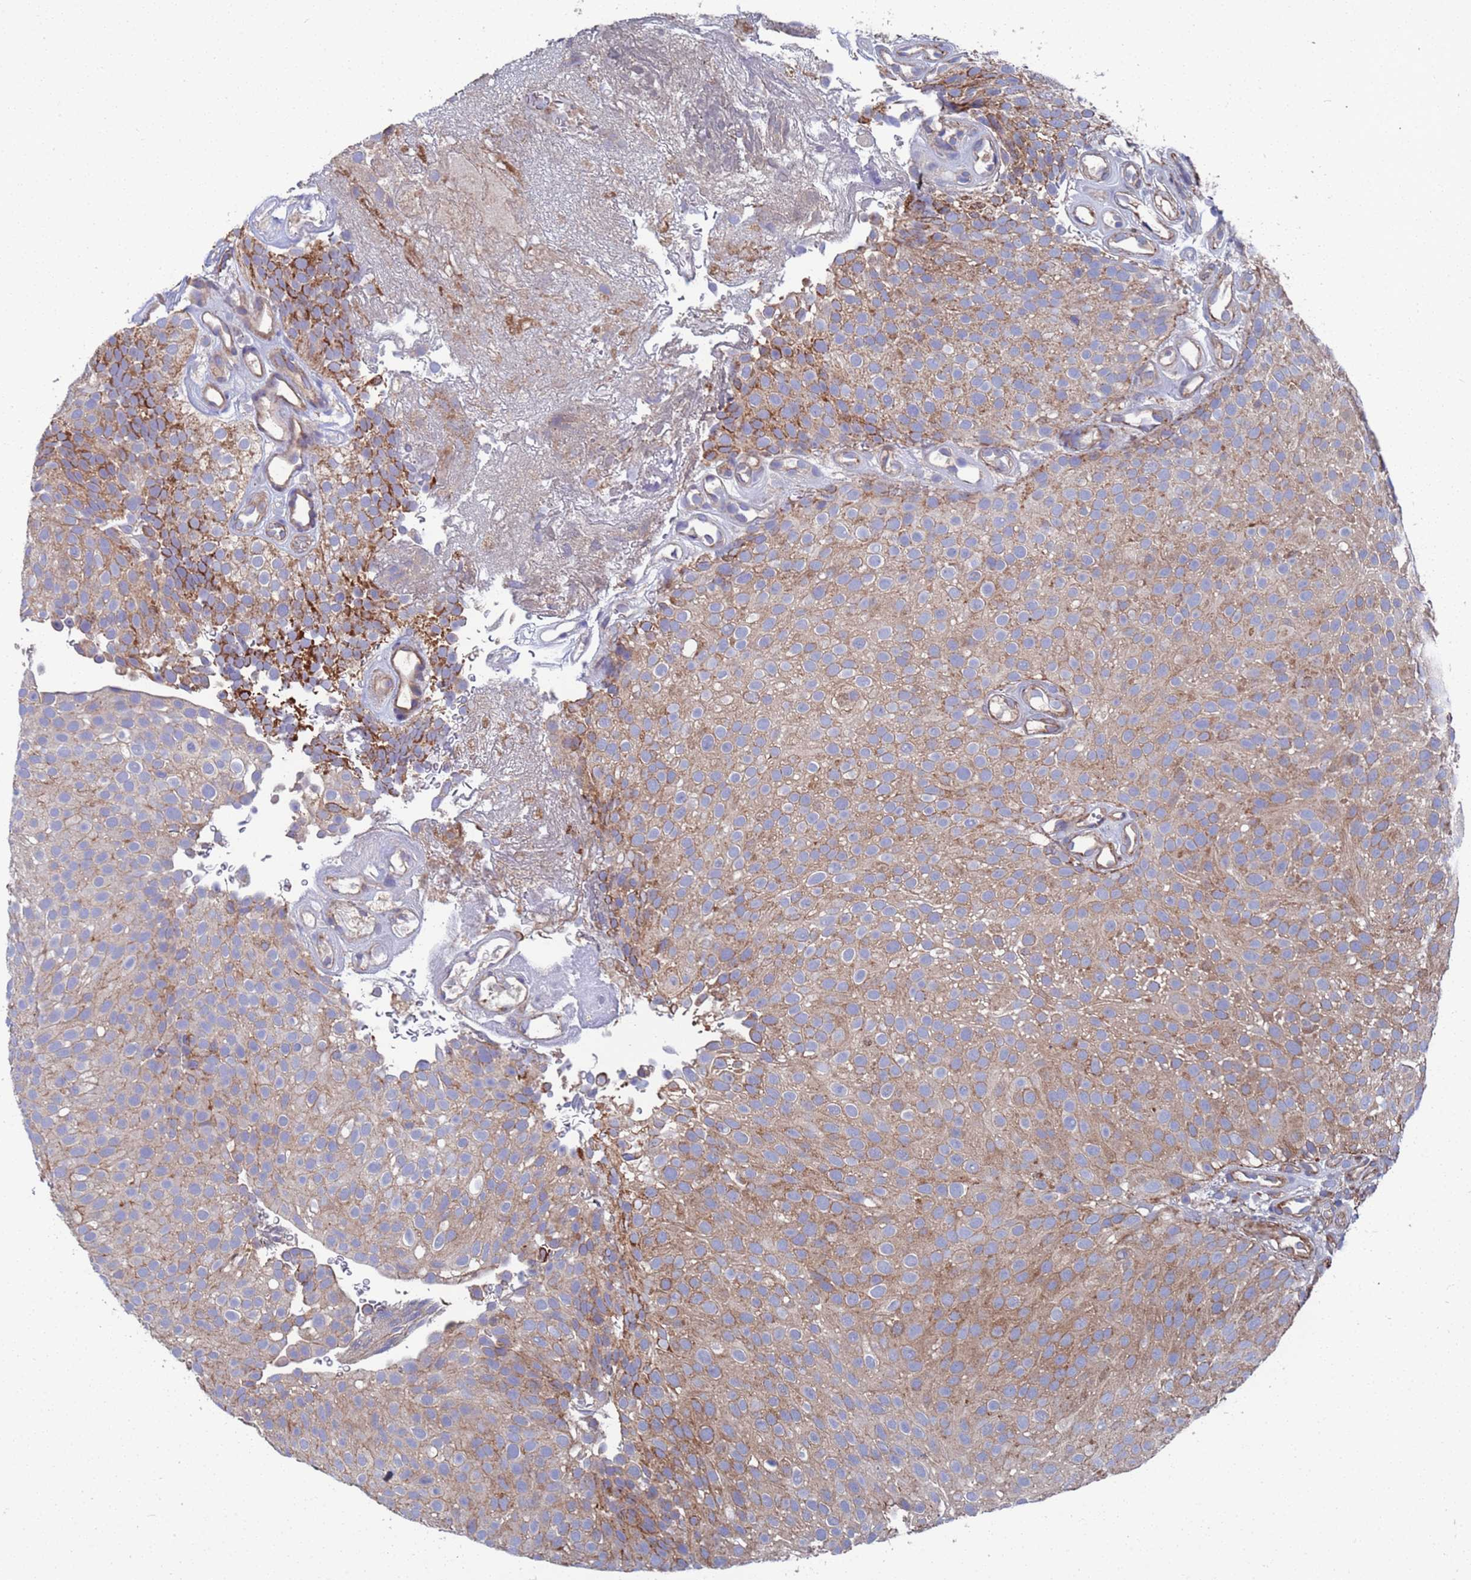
{"staining": {"intensity": "moderate", "quantity": "25%-75%", "location": "cytoplasmic/membranous"}, "tissue": "urothelial cancer", "cell_type": "Tumor cells", "image_type": "cancer", "snomed": [{"axis": "morphology", "description": "Urothelial carcinoma, Low grade"}, {"axis": "topography", "description": "Urinary bladder"}], "caption": "Immunohistochemical staining of human urothelial cancer displays moderate cytoplasmic/membranous protein positivity in about 25%-75% of tumor cells.", "gene": "PYCR1", "patient": {"sex": "male", "age": 78}}